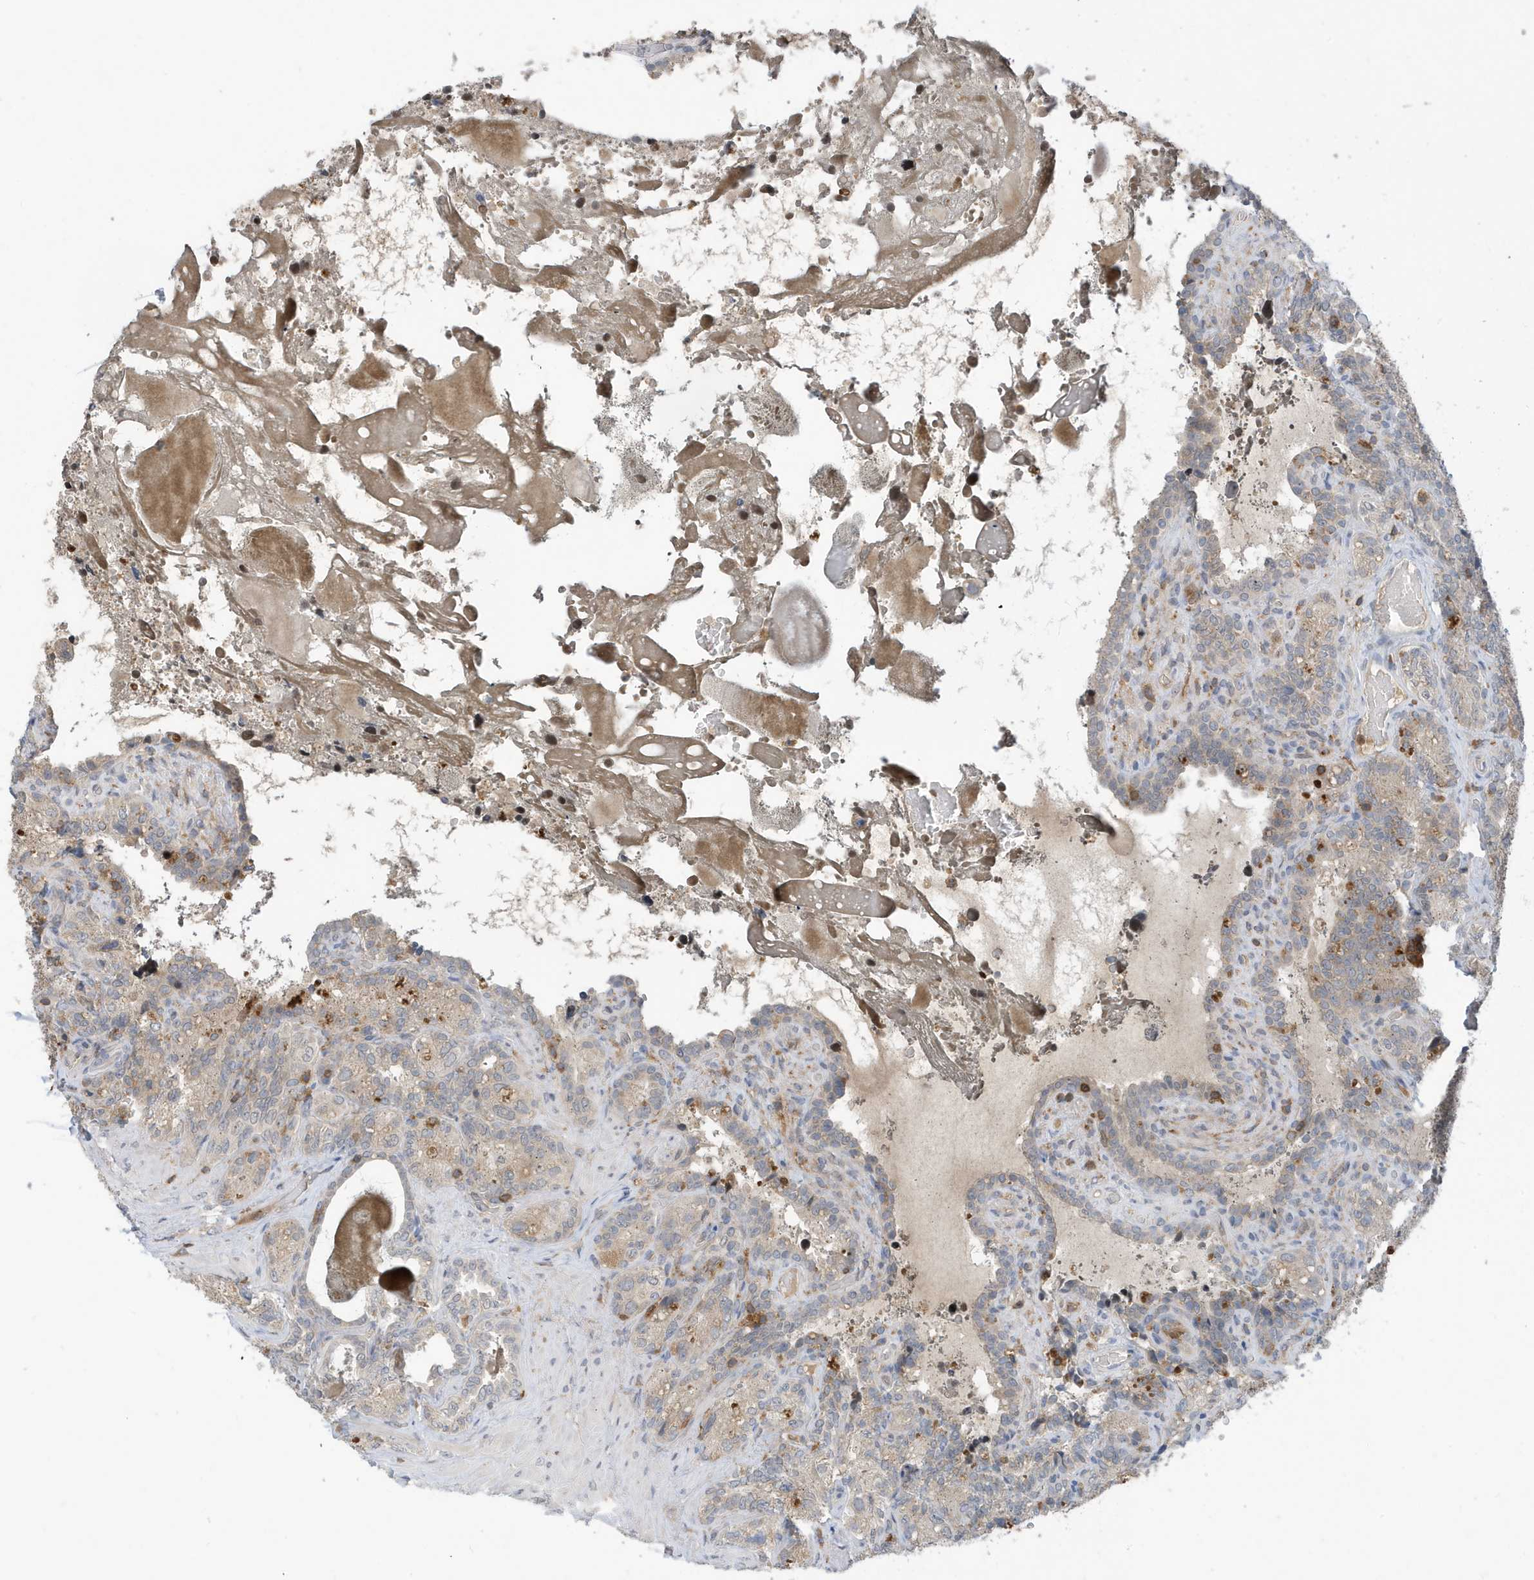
{"staining": {"intensity": "weak", "quantity": "25%-75%", "location": "cytoplasmic/membranous"}, "tissue": "seminal vesicle", "cell_type": "Glandular cells", "image_type": "normal", "snomed": [{"axis": "morphology", "description": "Normal tissue, NOS"}, {"axis": "topography", "description": "Seminal veicle"}, {"axis": "topography", "description": "Peripheral nerve tissue"}], "caption": "Immunohistochemistry micrograph of normal human seminal vesicle stained for a protein (brown), which reveals low levels of weak cytoplasmic/membranous staining in approximately 25%-75% of glandular cells.", "gene": "NSUN3", "patient": {"sex": "male", "age": 67}}